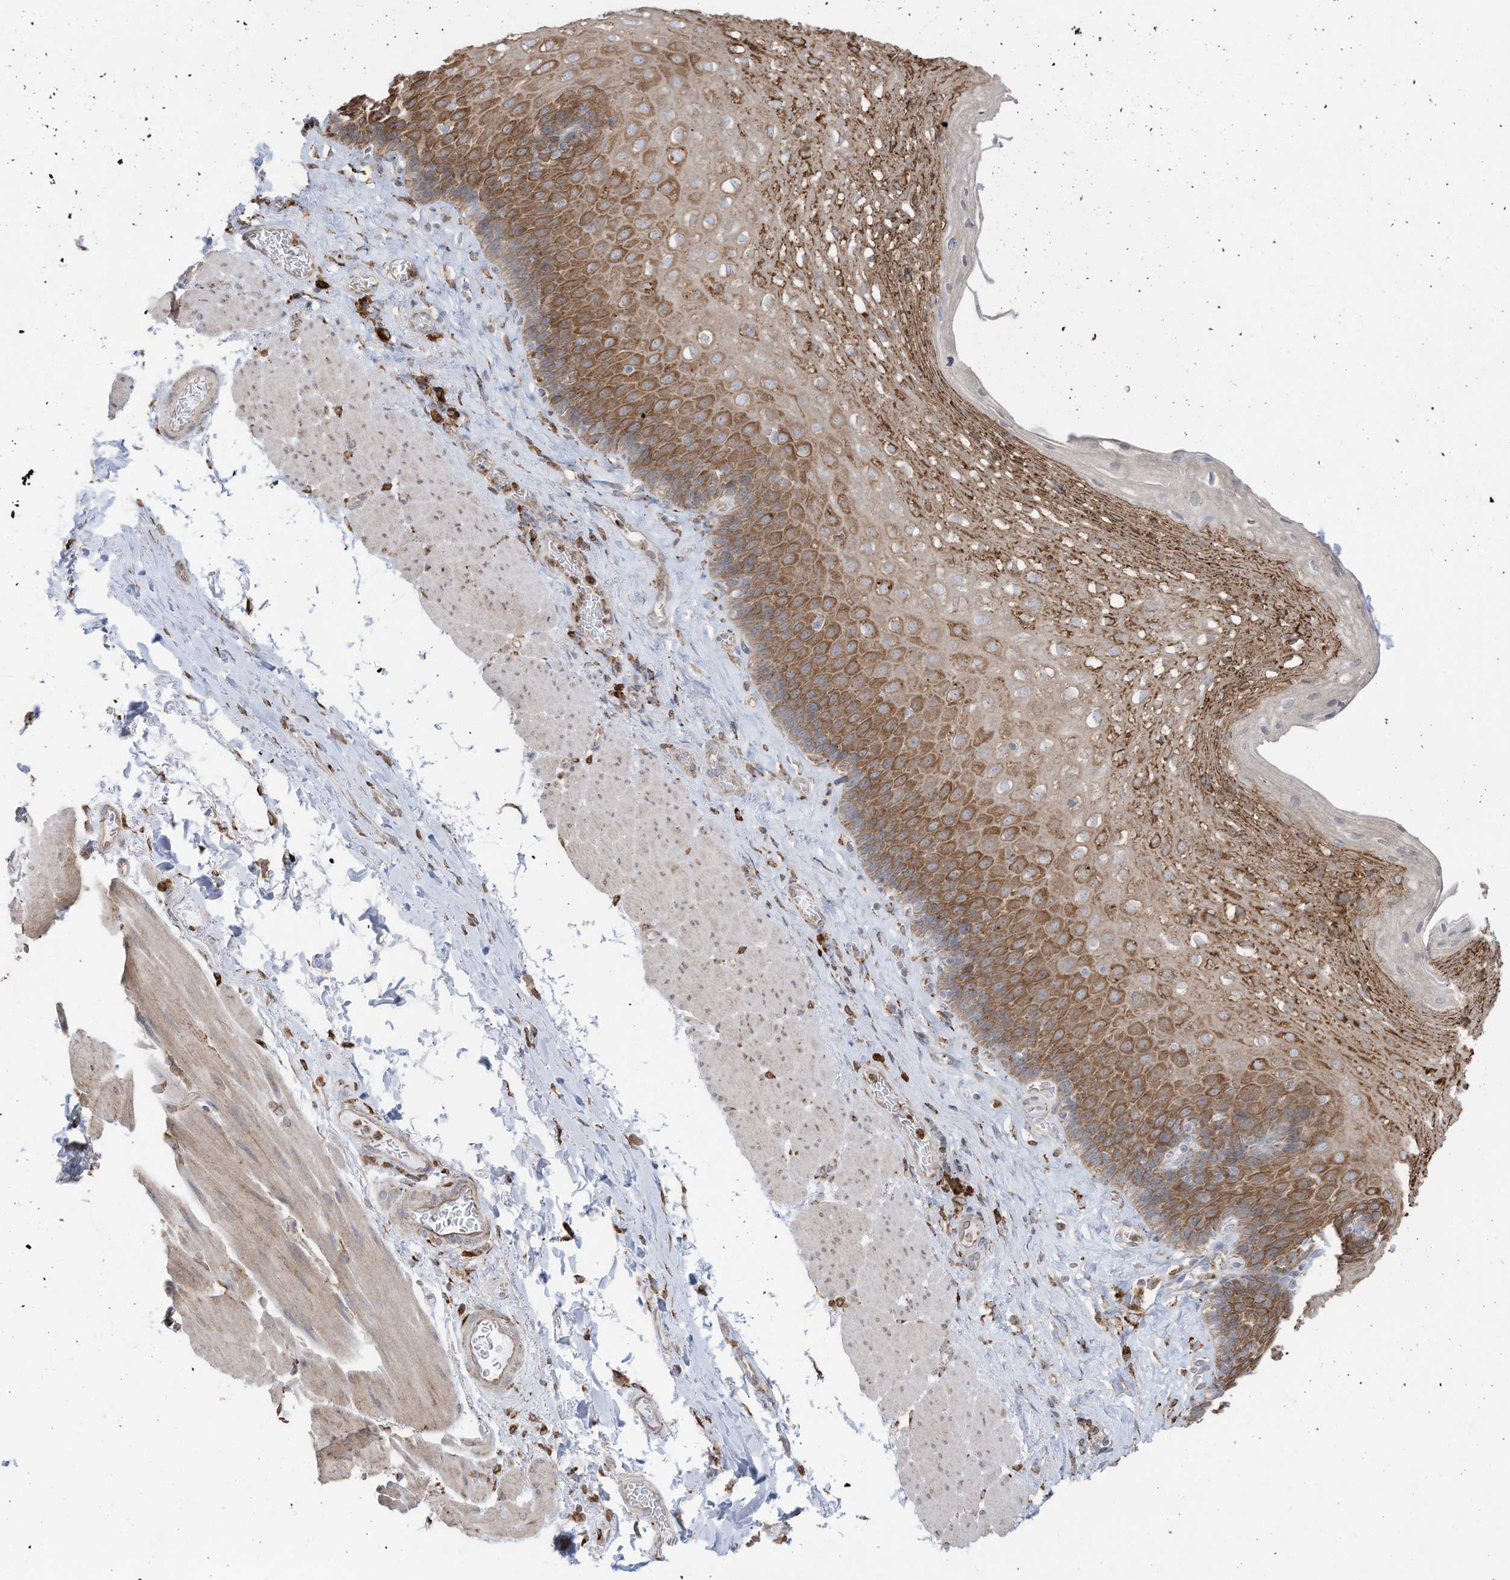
{"staining": {"intensity": "moderate", "quantity": ">75%", "location": "cytoplasmic/membranous"}, "tissue": "esophagus", "cell_type": "Squamous epithelial cells", "image_type": "normal", "snomed": [{"axis": "morphology", "description": "Normal tissue, NOS"}, {"axis": "topography", "description": "Esophagus"}], "caption": "Brown immunohistochemical staining in unremarkable human esophagus reveals moderate cytoplasmic/membranous expression in about >75% of squamous epithelial cells. (Stains: DAB in brown, nuclei in blue, Microscopy: brightfield microscopy at high magnification).", "gene": "ZNF354C", "patient": {"sex": "female", "age": 66}}